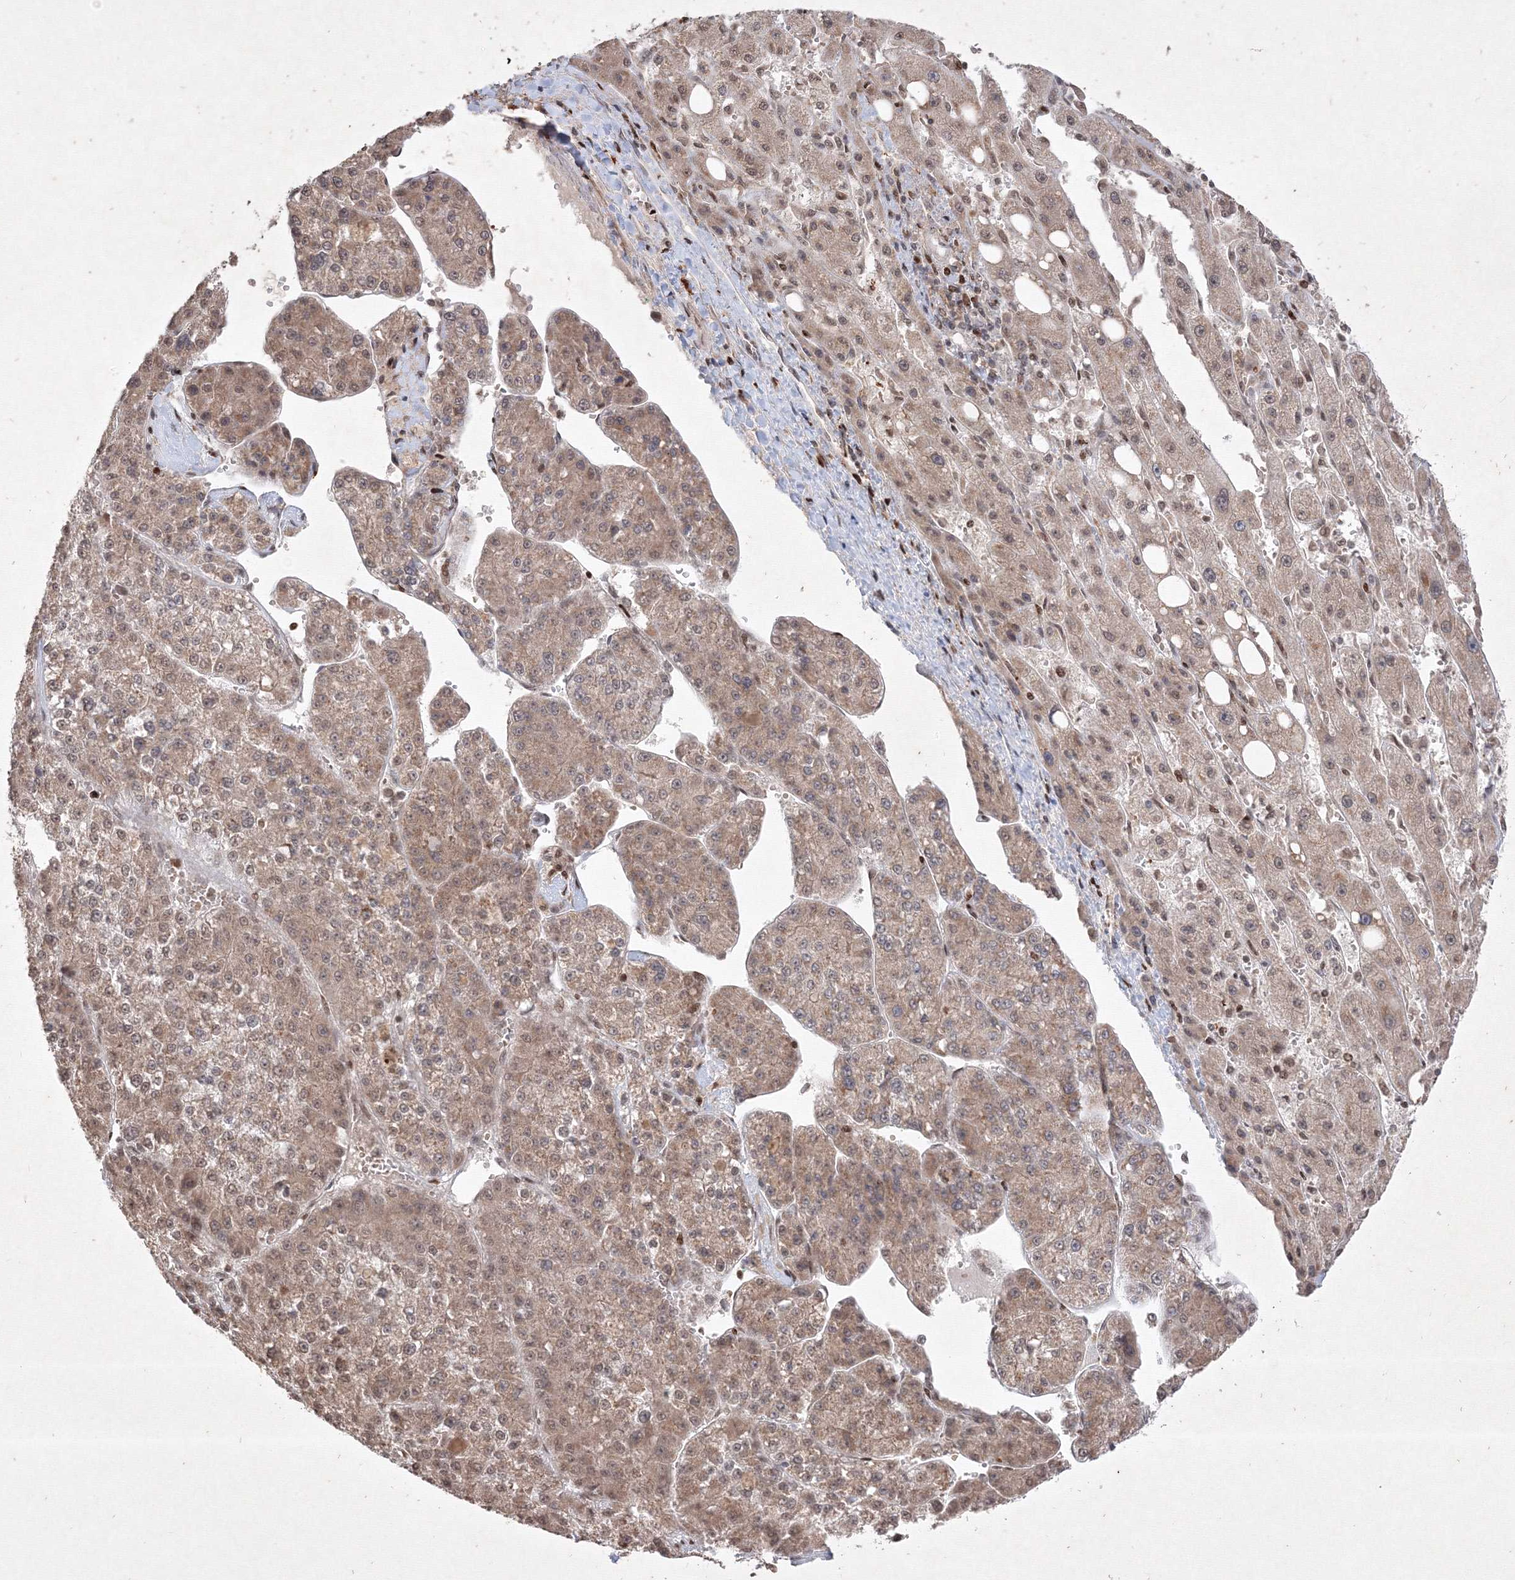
{"staining": {"intensity": "weak", "quantity": ">75%", "location": "cytoplasmic/membranous"}, "tissue": "liver cancer", "cell_type": "Tumor cells", "image_type": "cancer", "snomed": [{"axis": "morphology", "description": "Carcinoma, Hepatocellular, NOS"}, {"axis": "topography", "description": "Liver"}], "caption": "A brown stain labels weak cytoplasmic/membranous positivity of a protein in hepatocellular carcinoma (liver) tumor cells. (Stains: DAB in brown, nuclei in blue, Microscopy: brightfield microscopy at high magnification).", "gene": "TAB1", "patient": {"sex": "female", "age": 73}}